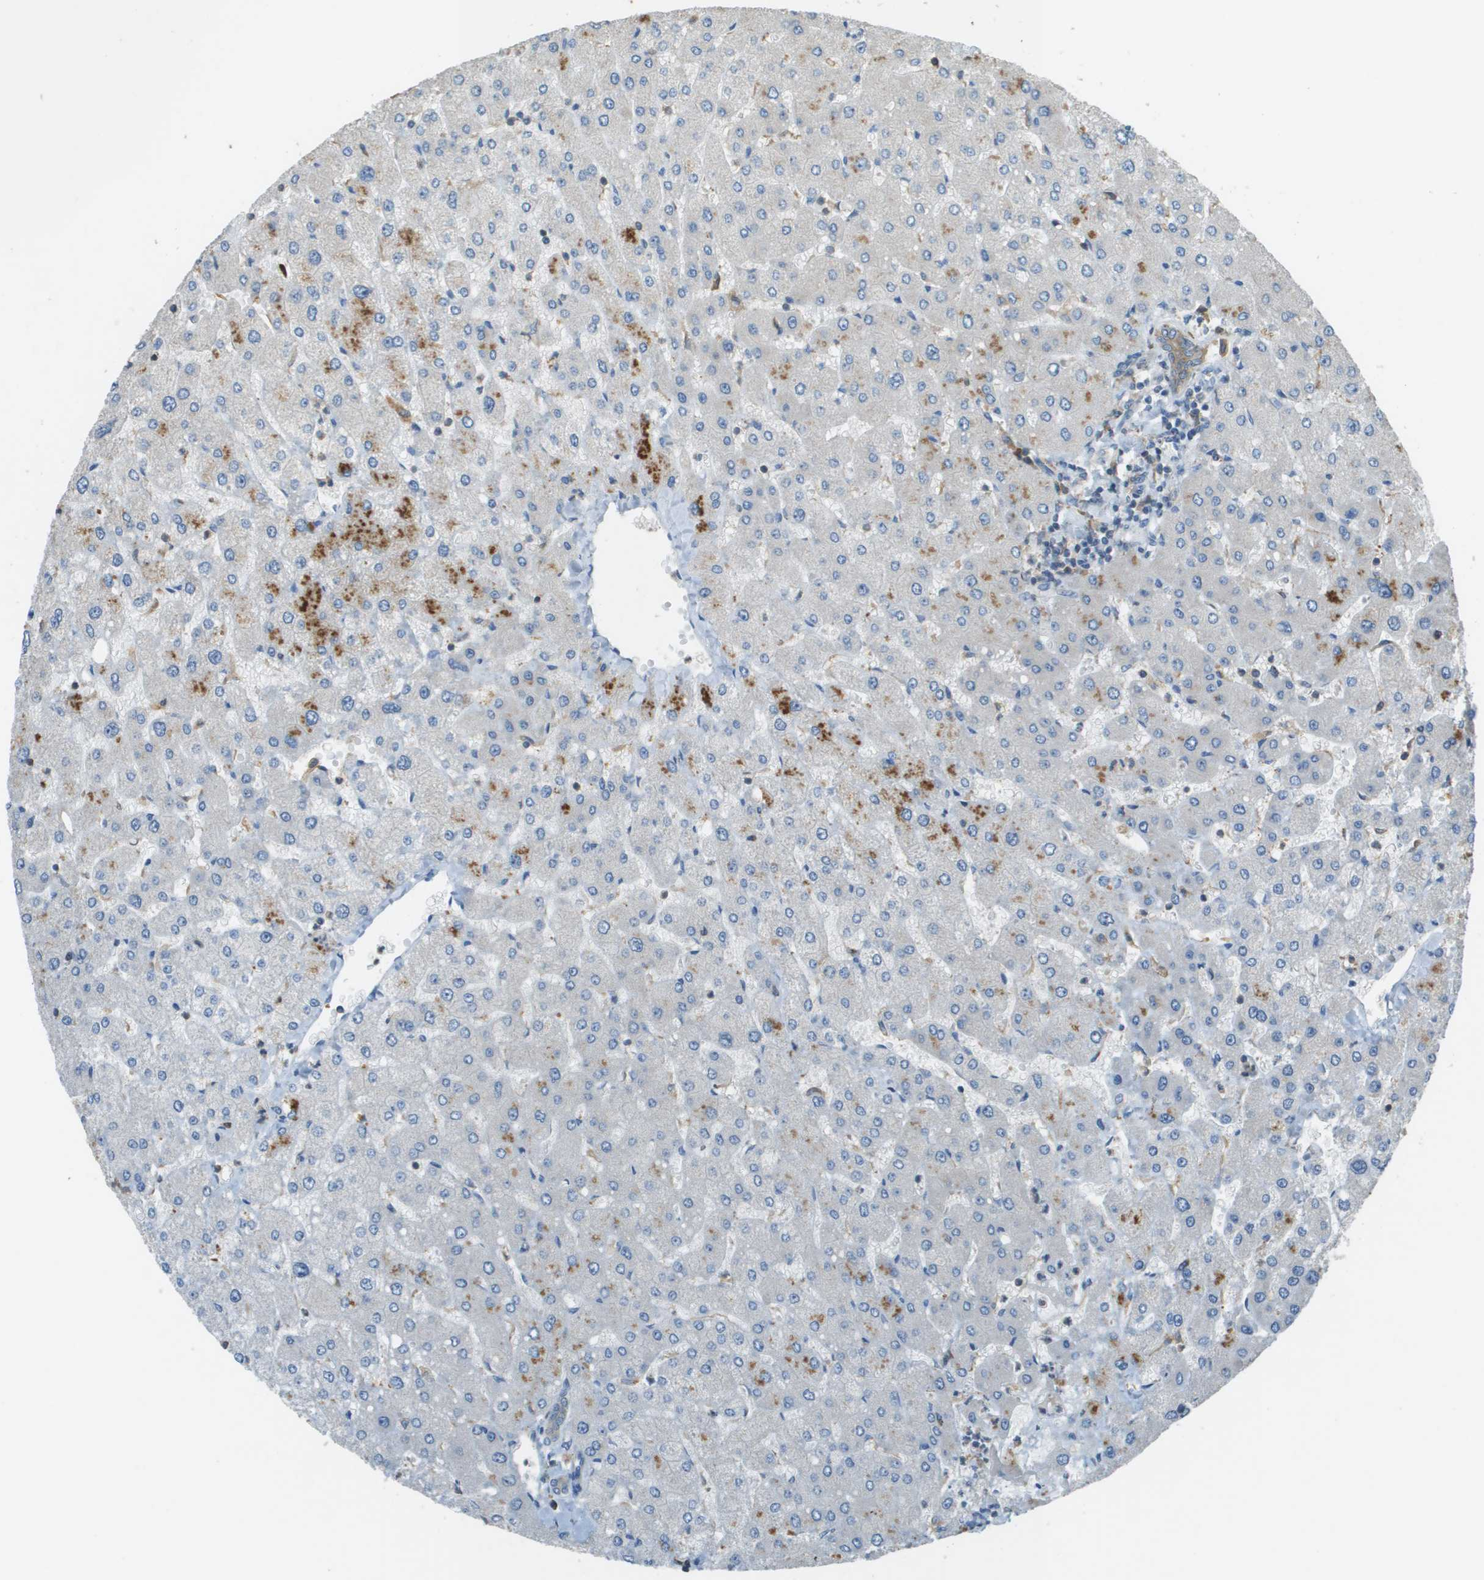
{"staining": {"intensity": "weak", "quantity": ">75%", "location": "cytoplasmic/membranous"}, "tissue": "liver", "cell_type": "Cholangiocytes", "image_type": "normal", "snomed": [{"axis": "morphology", "description": "Normal tissue, NOS"}, {"axis": "topography", "description": "Liver"}], "caption": "Weak cytoplasmic/membranous expression for a protein is appreciated in approximately >75% of cholangiocytes of benign liver using immunohistochemistry (IHC).", "gene": "DNAJB11", "patient": {"sex": "male", "age": 55}}